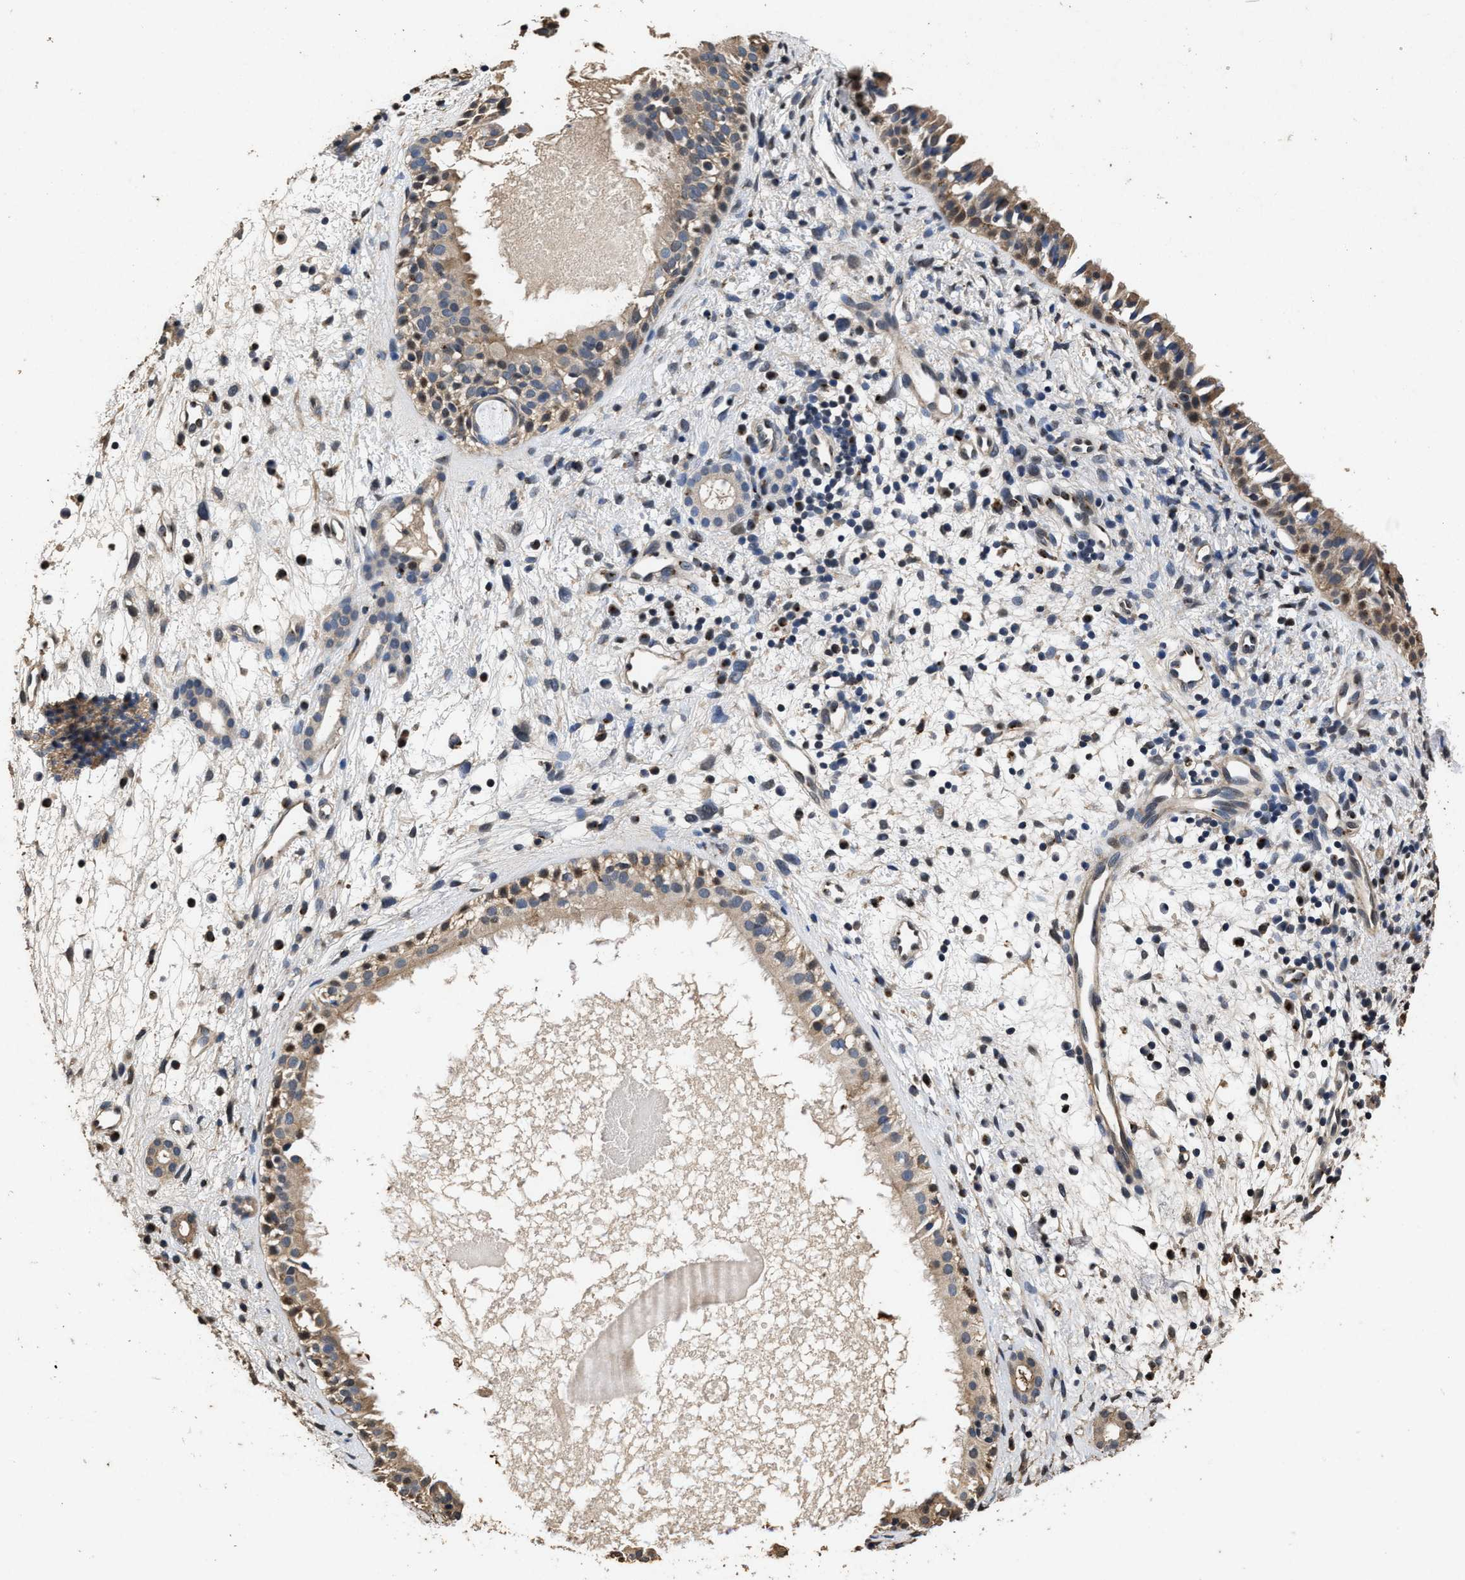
{"staining": {"intensity": "moderate", "quantity": ">75%", "location": "cytoplasmic/membranous"}, "tissue": "nasopharynx", "cell_type": "Respiratory epithelial cells", "image_type": "normal", "snomed": [{"axis": "morphology", "description": "Normal tissue, NOS"}, {"axis": "topography", "description": "Nasopharynx"}], "caption": "High-magnification brightfield microscopy of unremarkable nasopharynx stained with DAB (3,3'-diaminobenzidine) (brown) and counterstained with hematoxylin (blue). respiratory epithelial cells exhibit moderate cytoplasmic/membranous expression is seen in about>75% of cells.", "gene": "TPST2", "patient": {"sex": "male", "age": 22}}